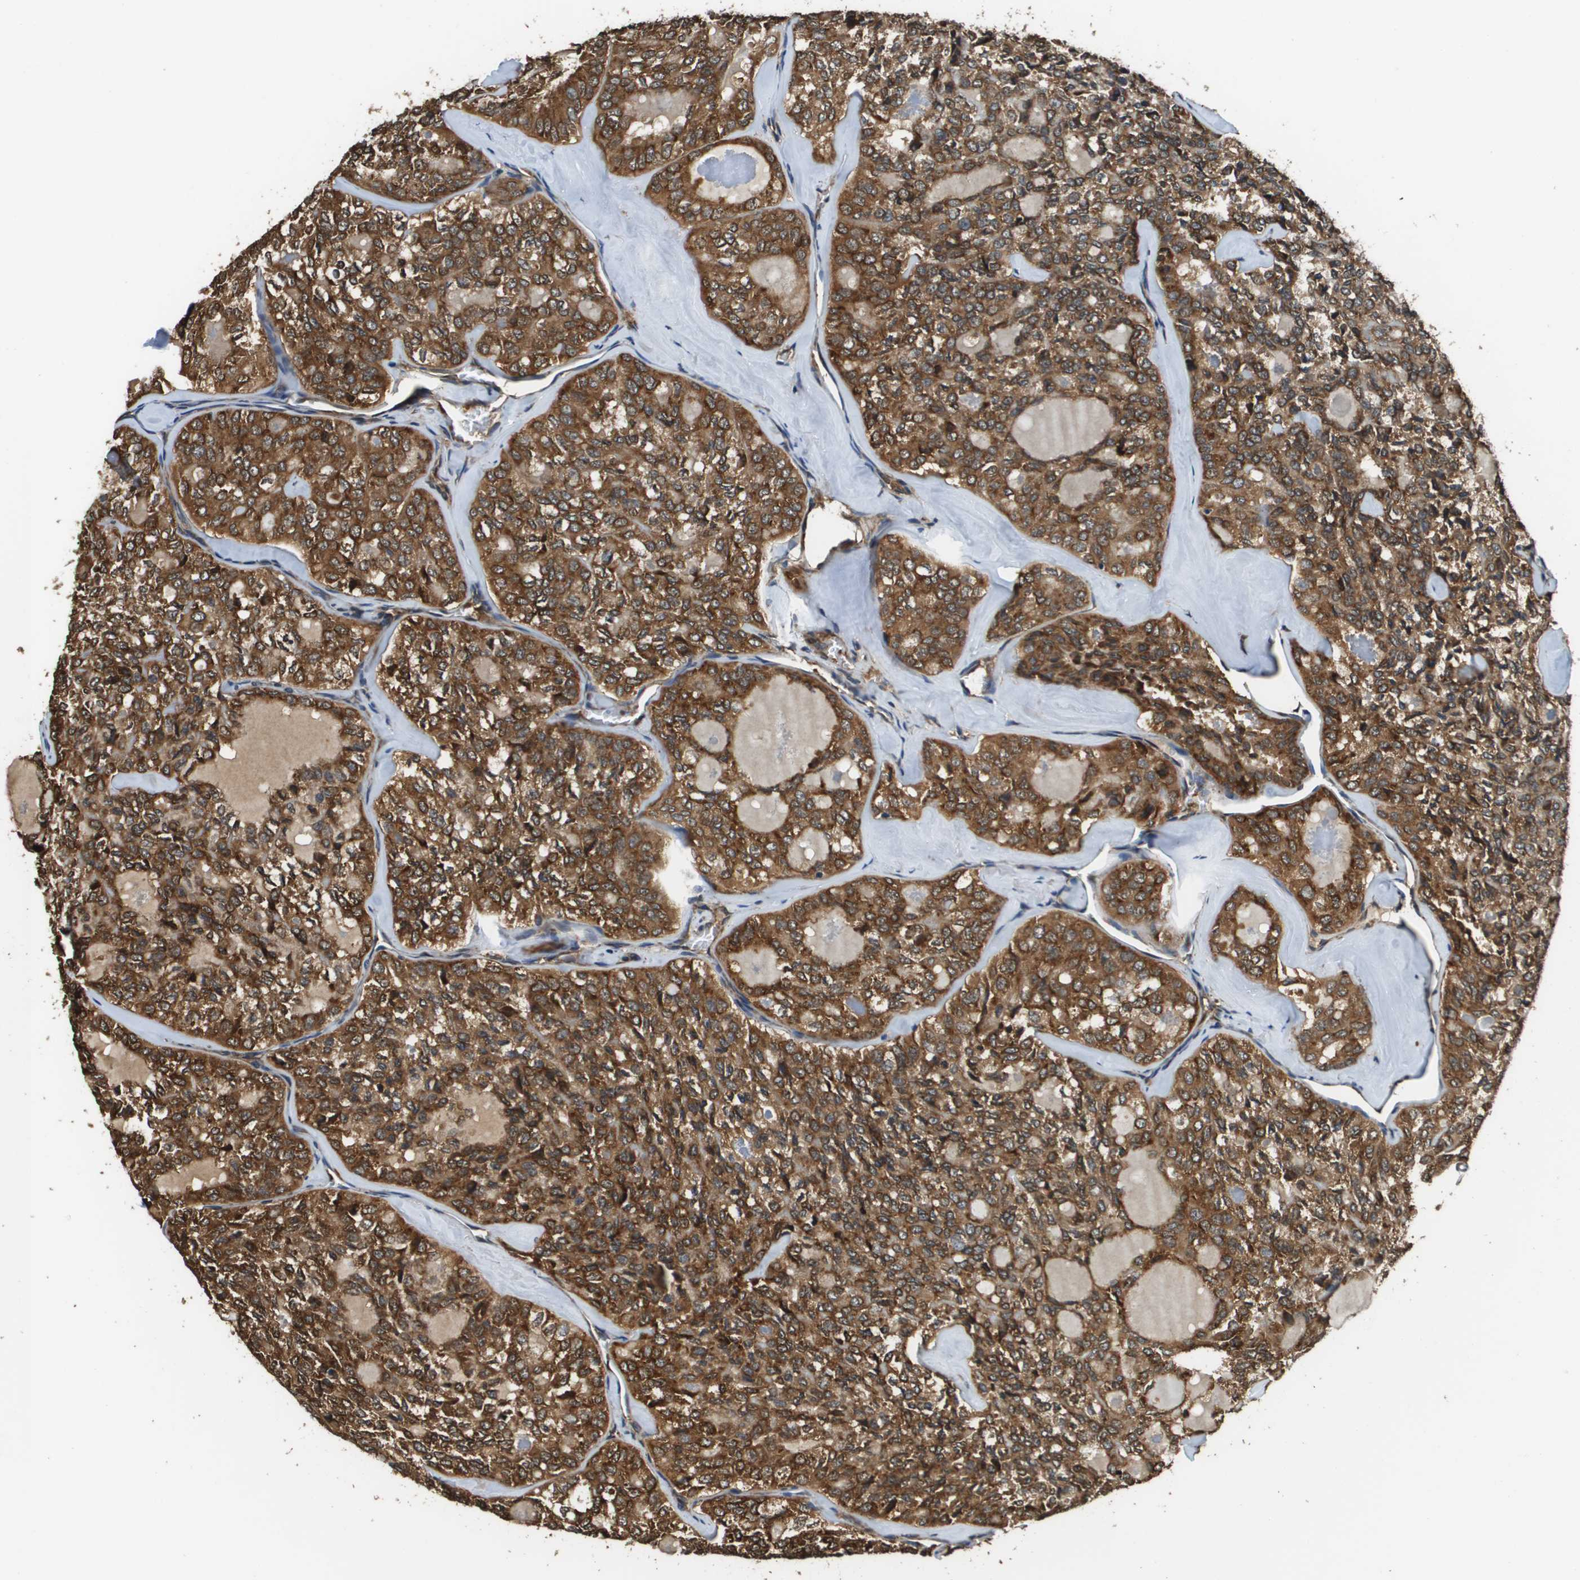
{"staining": {"intensity": "strong", "quantity": ">75%", "location": "cytoplasmic/membranous"}, "tissue": "thyroid cancer", "cell_type": "Tumor cells", "image_type": "cancer", "snomed": [{"axis": "morphology", "description": "Follicular adenoma carcinoma, NOS"}, {"axis": "topography", "description": "Thyroid gland"}], "caption": "A high amount of strong cytoplasmic/membranous staining is present in approximately >75% of tumor cells in thyroid cancer tissue.", "gene": "SEC62", "patient": {"sex": "male", "age": 75}}